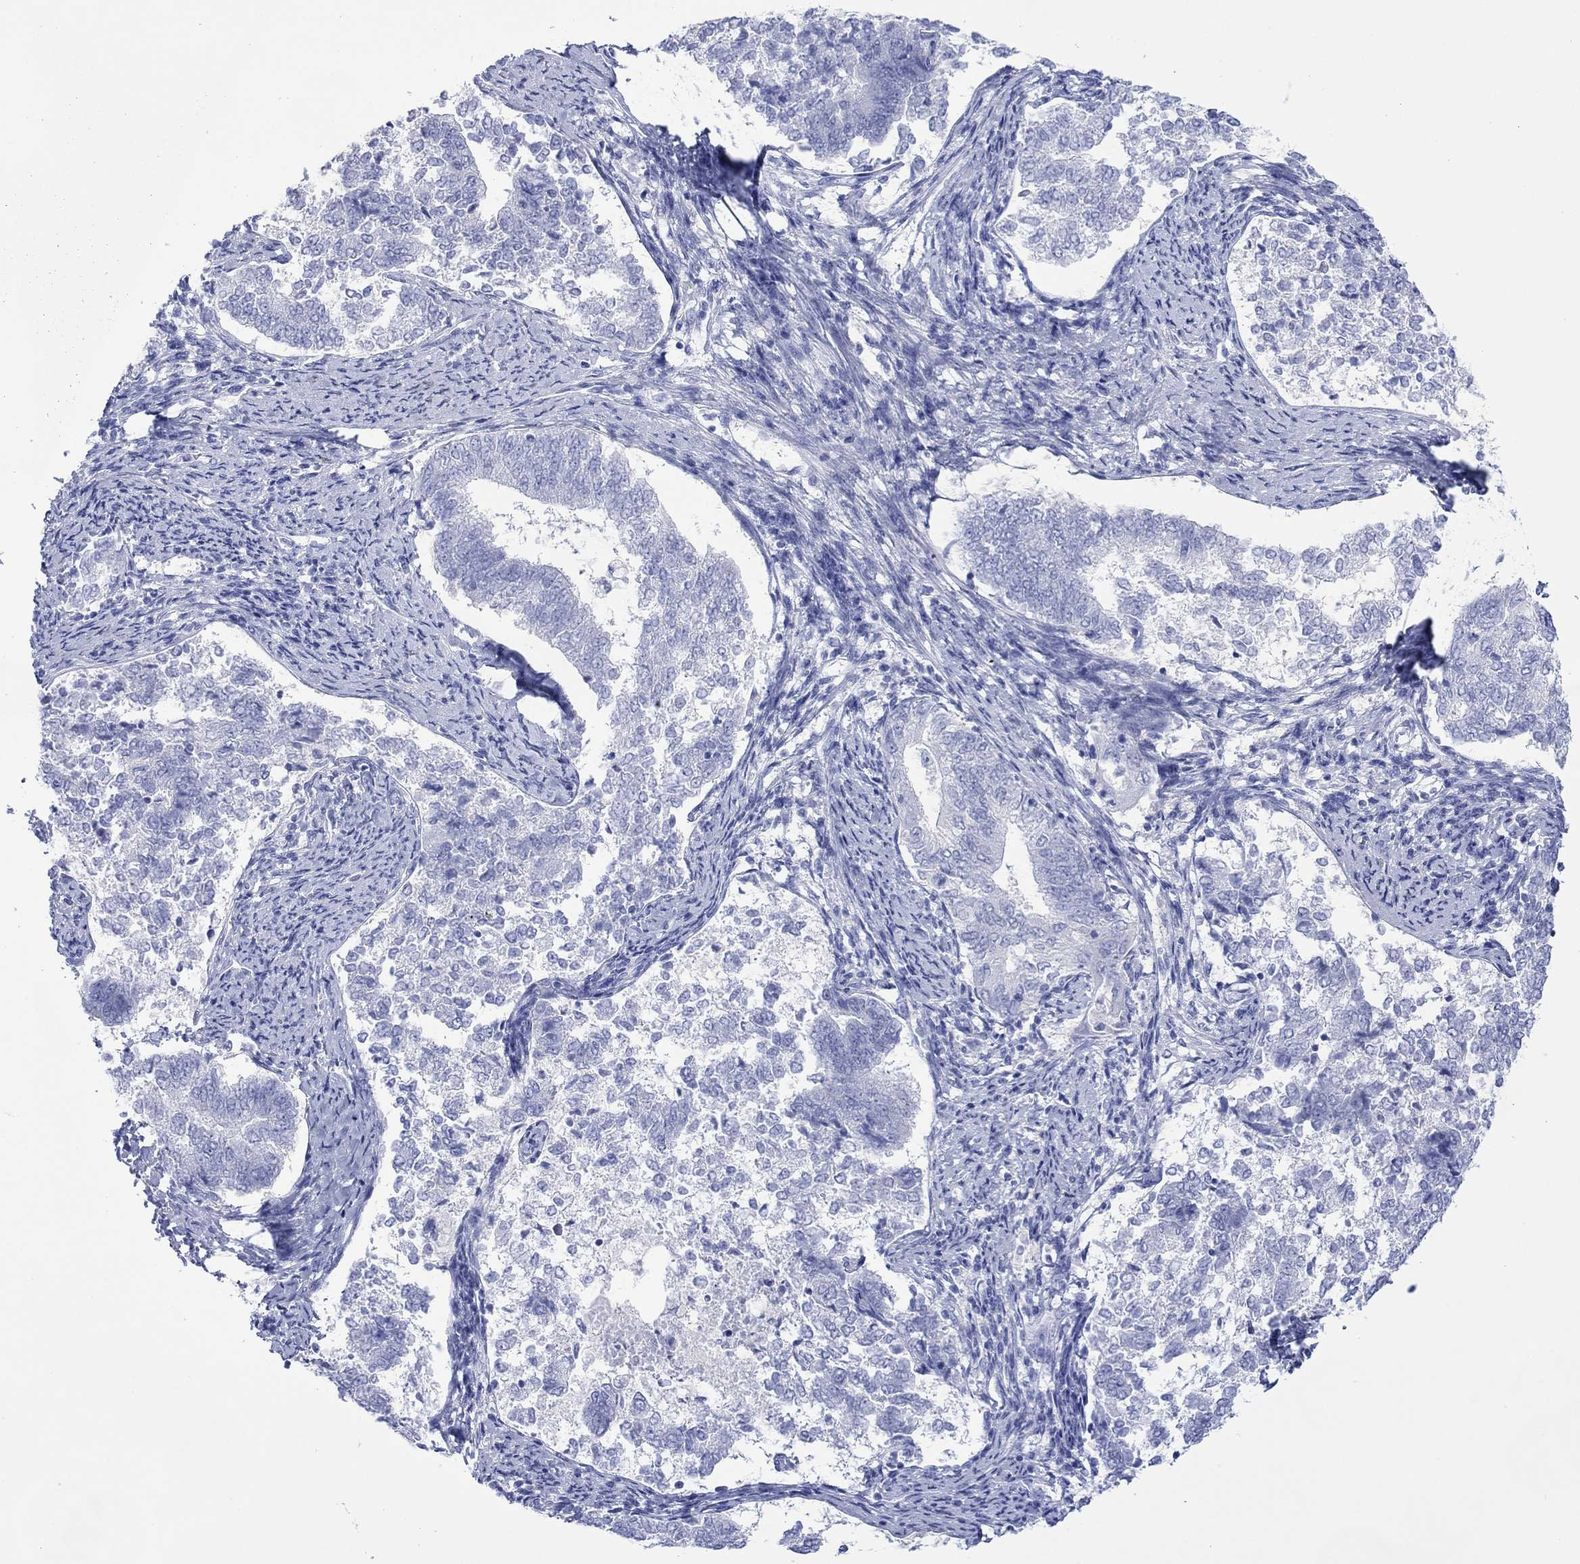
{"staining": {"intensity": "negative", "quantity": "none", "location": "none"}, "tissue": "endometrial cancer", "cell_type": "Tumor cells", "image_type": "cancer", "snomed": [{"axis": "morphology", "description": "Adenocarcinoma, NOS"}, {"axis": "topography", "description": "Endometrium"}], "caption": "The micrograph exhibits no staining of tumor cells in endometrial adenocarcinoma. (Immunohistochemistry, brightfield microscopy, high magnification).", "gene": "MLANA", "patient": {"sex": "female", "age": 65}}